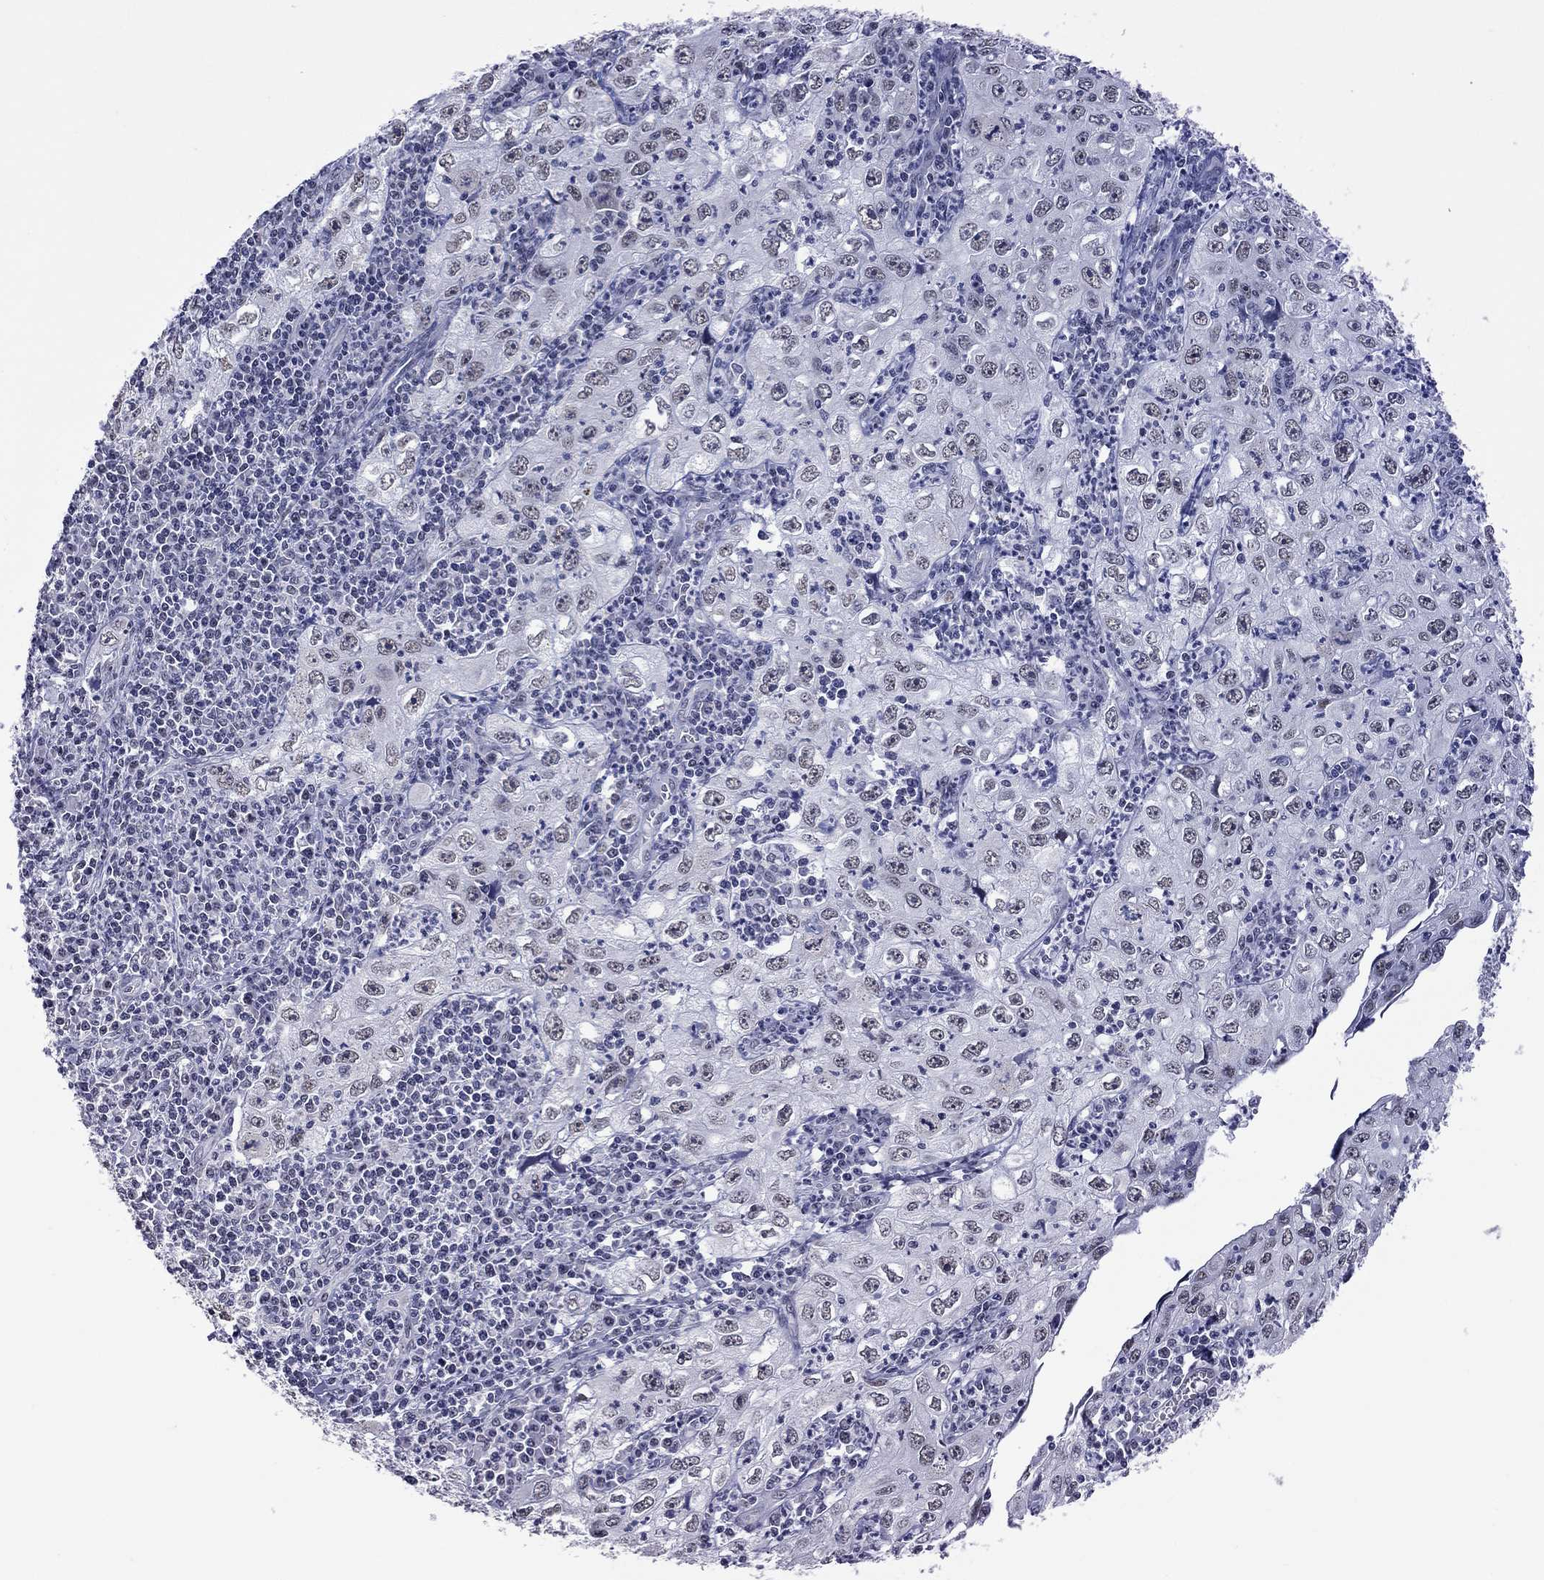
{"staining": {"intensity": "negative", "quantity": "none", "location": "none"}, "tissue": "cervical cancer", "cell_type": "Tumor cells", "image_type": "cancer", "snomed": [{"axis": "morphology", "description": "Squamous cell carcinoma, NOS"}, {"axis": "topography", "description": "Cervix"}], "caption": "This is an immunohistochemistry image of human squamous cell carcinoma (cervical). There is no expression in tumor cells.", "gene": "PPP1R3A", "patient": {"sex": "female", "age": 24}}